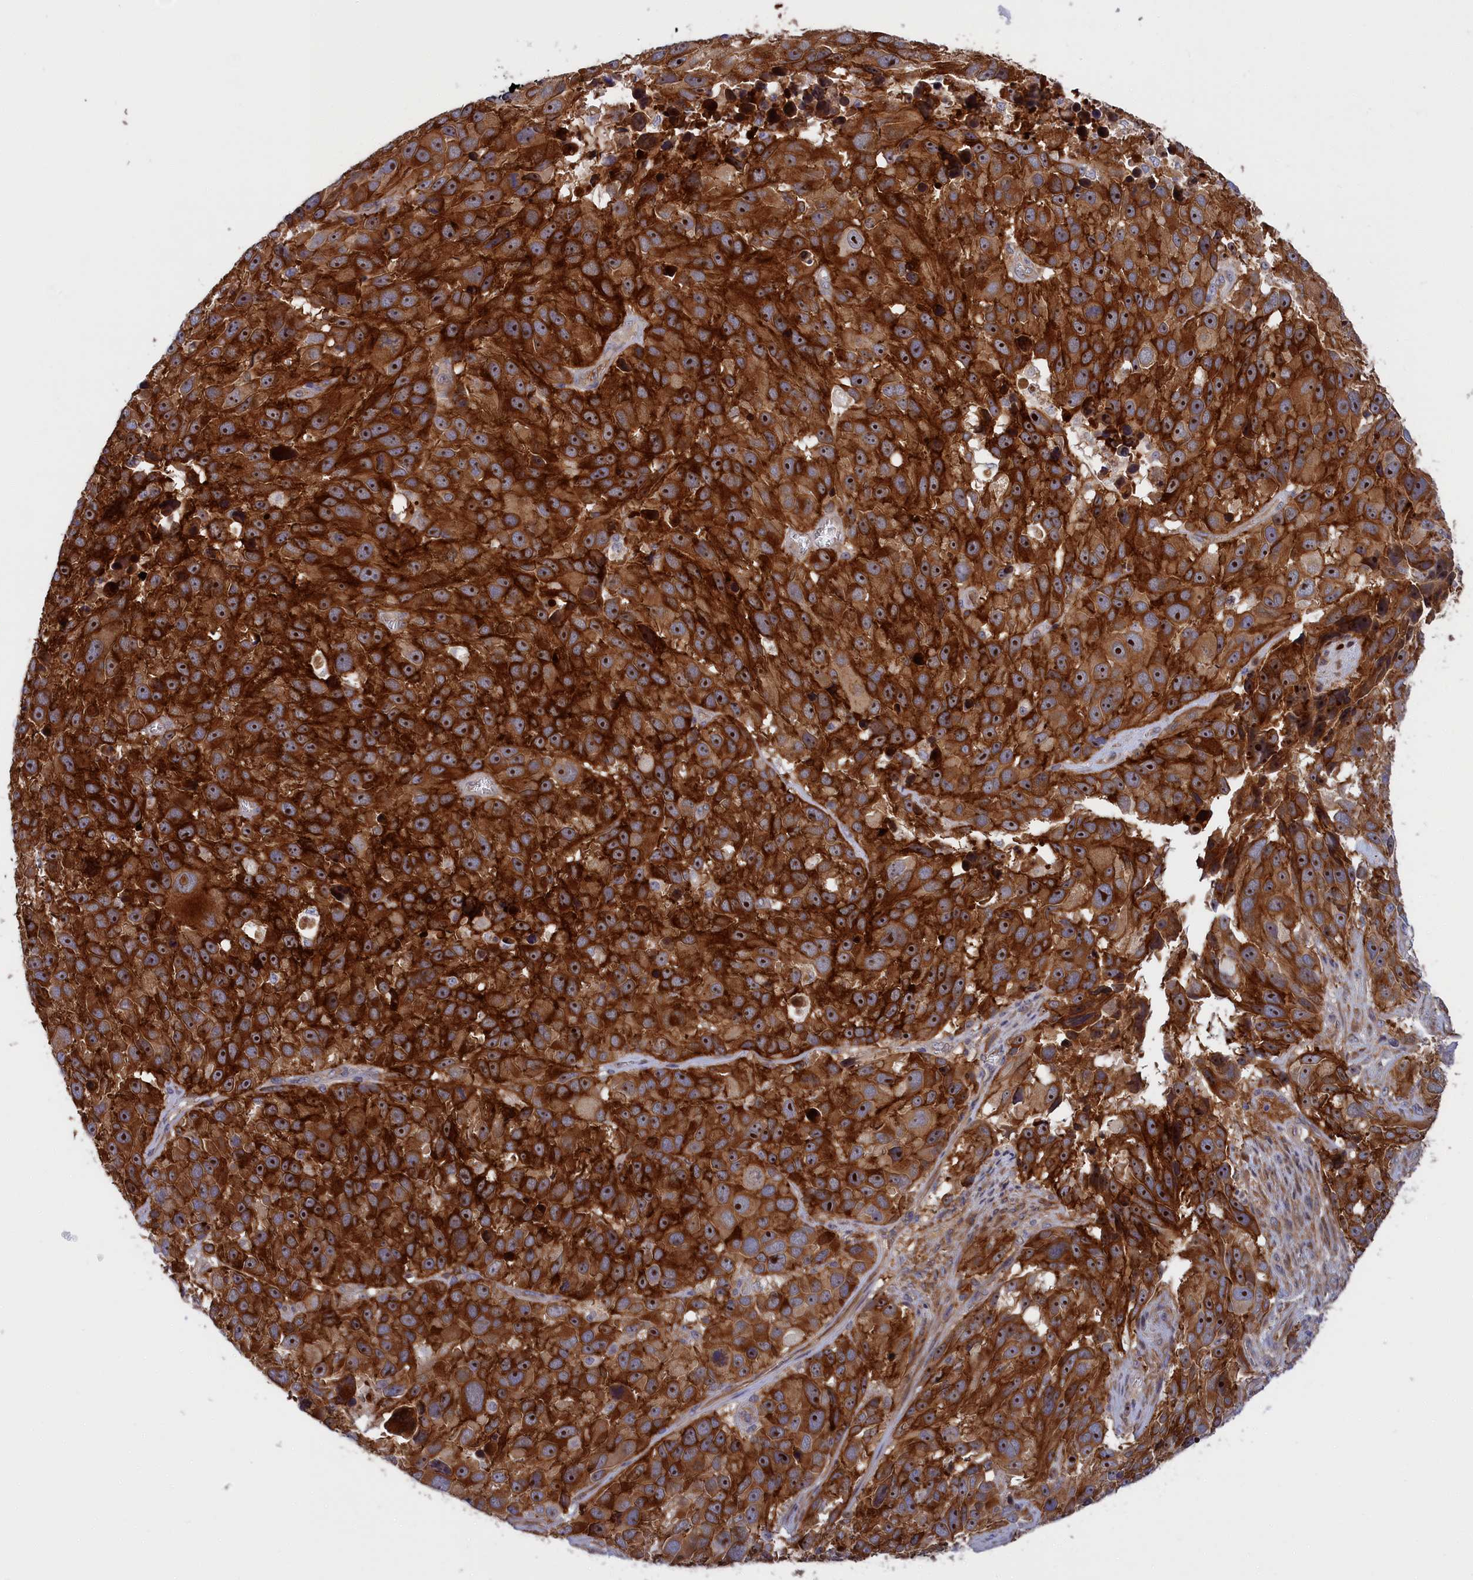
{"staining": {"intensity": "strong", "quantity": ">75%", "location": "cytoplasmic/membranous,nuclear"}, "tissue": "melanoma", "cell_type": "Tumor cells", "image_type": "cancer", "snomed": [{"axis": "morphology", "description": "Malignant melanoma, NOS"}, {"axis": "topography", "description": "Skin"}], "caption": "IHC of human malignant melanoma reveals high levels of strong cytoplasmic/membranous and nuclear positivity in about >75% of tumor cells.", "gene": "CRACD", "patient": {"sex": "male", "age": 84}}